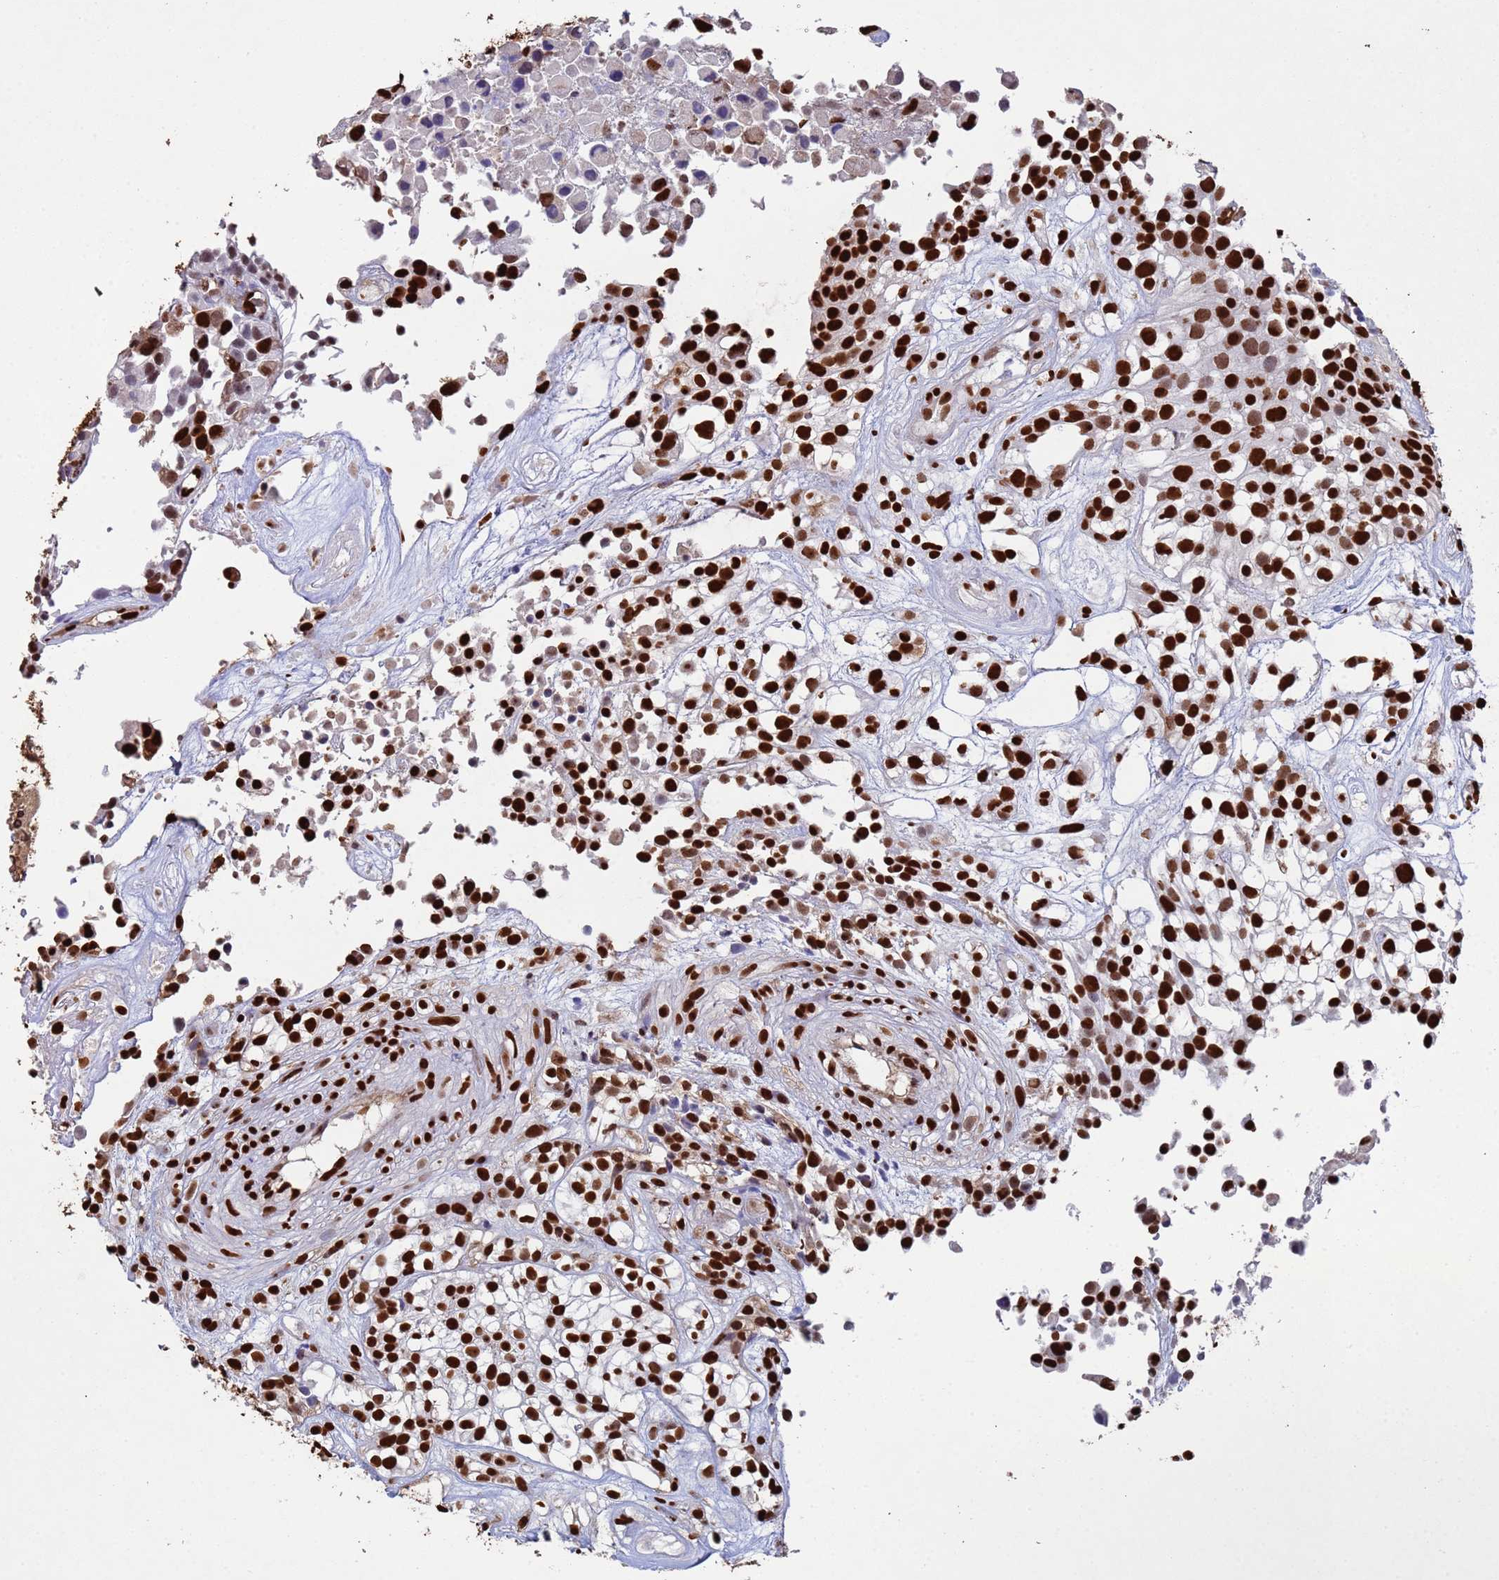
{"staining": {"intensity": "strong", "quantity": ">75%", "location": "nuclear"}, "tissue": "urothelial cancer", "cell_type": "Tumor cells", "image_type": "cancer", "snomed": [{"axis": "morphology", "description": "Urothelial carcinoma, High grade"}, {"axis": "topography", "description": "Urinary bladder"}], "caption": "Human urothelial cancer stained for a protein (brown) displays strong nuclear positive staining in approximately >75% of tumor cells.", "gene": "SUMO4", "patient": {"sex": "male", "age": 56}}